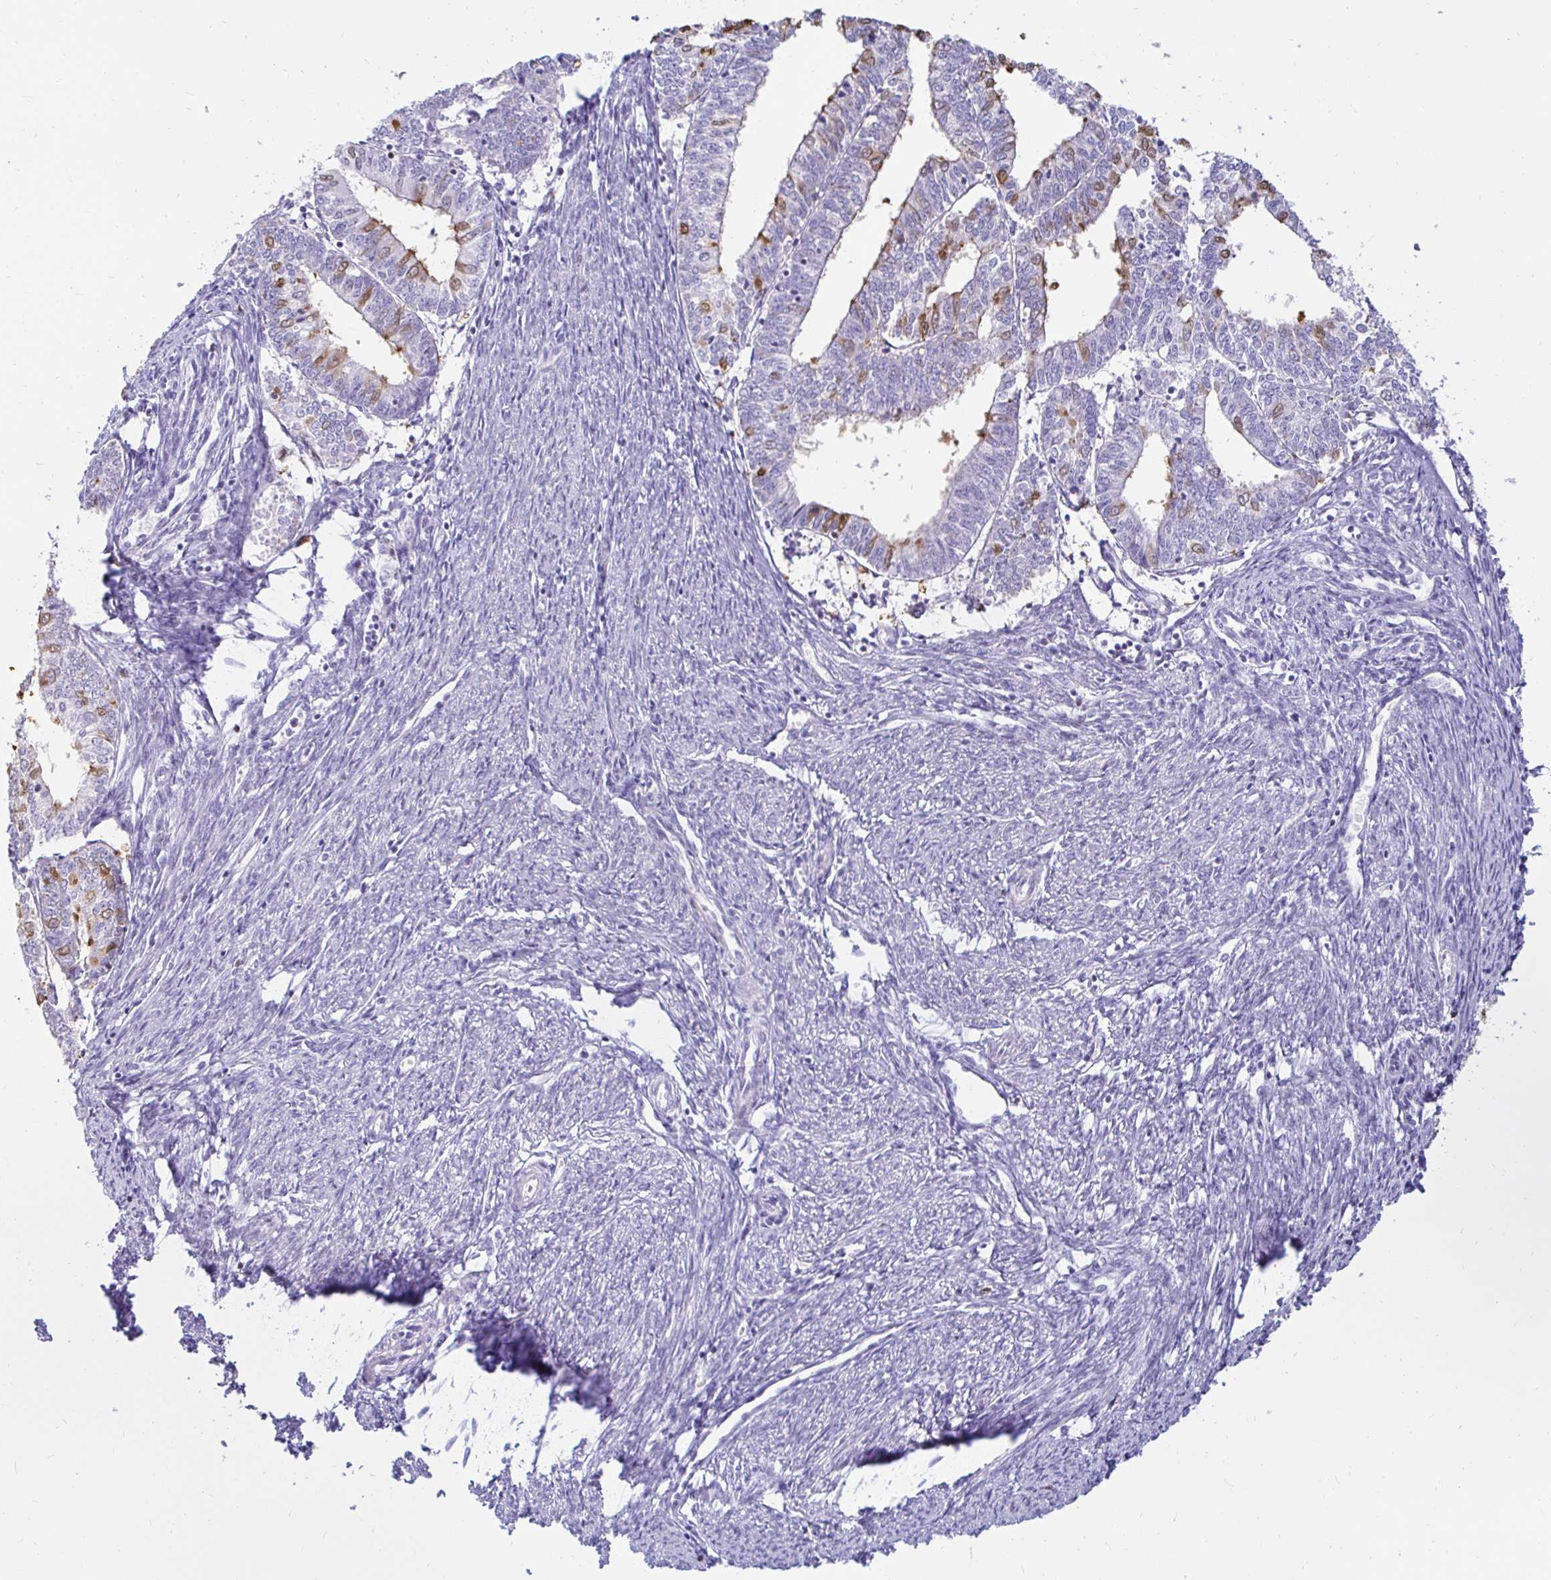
{"staining": {"intensity": "moderate", "quantity": "<25%", "location": "cytoplasmic/membranous,nuclear"}, "tissue": "endometrial cancer", "cell_type": "Tumor cells", "image_type": "cancer", "snomed": [{"axis": "morphology", "description": "Adenocarcinoma, NOS"}, {"axis": "topography", "description": "Endometrium"}], "caption": "This histopathology image demonstrates adenocarcinoma (endometrial) stained with IHC to label a protein in brown. The cytoplasmic/membranous and nuclear of tumor cells show moderate positivity for the protein. Nuclei are counter-stained blue.", "gene": "CAPSL", "patient": {"sex": "female", "age": 61}}